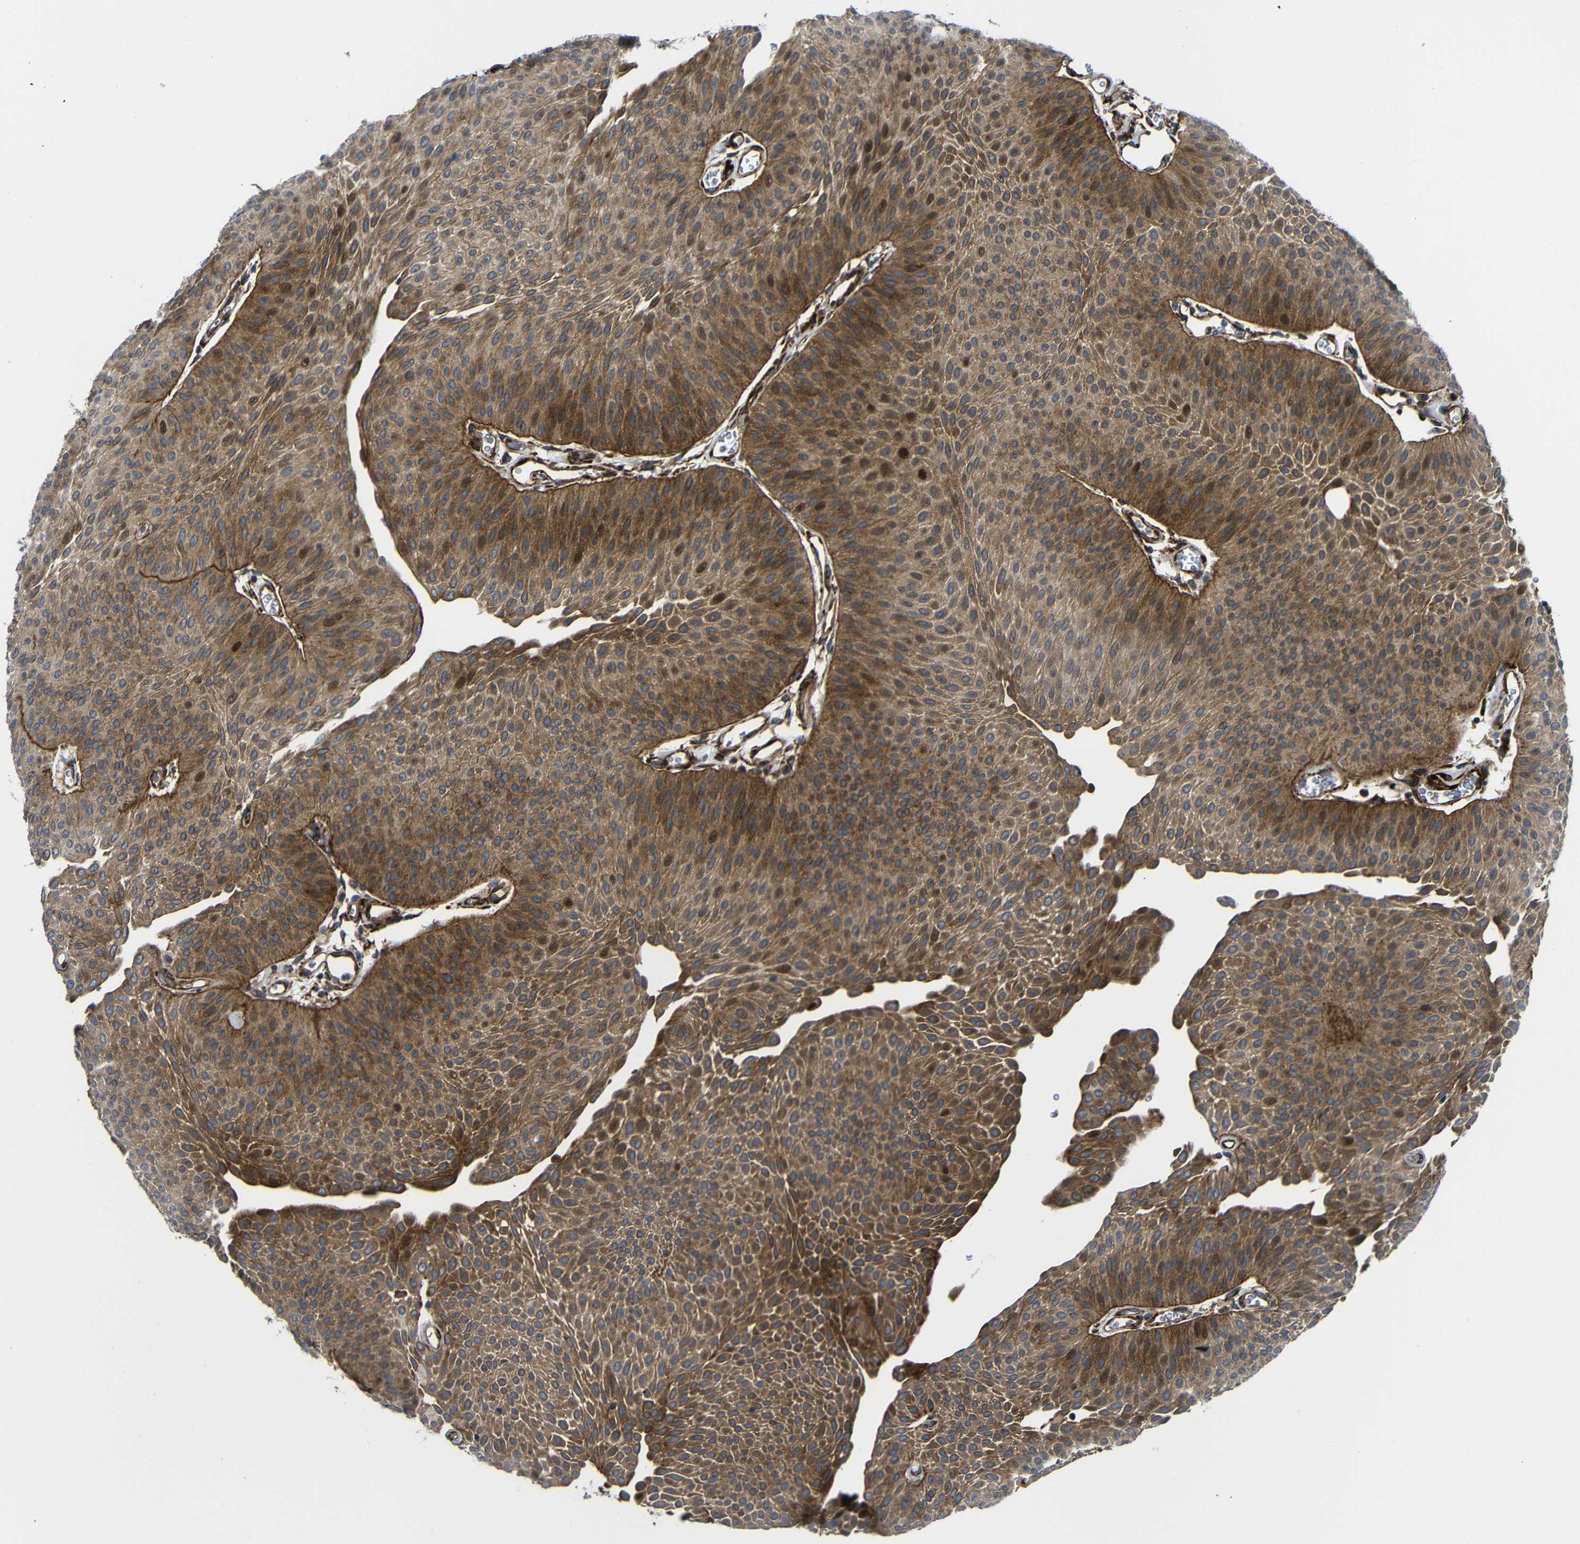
{"staining": {"intensity": "moderate", "quantity": "25%-75%", "location": "cytoplasmic/membranous,nuclear"}, "tissue": "urothelial cancer", "cell_type": "Tumor cells", "image_type": "cancer", "snomed": [{"axis": "morphology", "description": "Urothelial carcinoma, Low grade"}, {"axis": "topography", "description": "Urinary bladder"}], "caption": "A high-resolution photomicrograph shows IHC staining of low-grade urothelial carcinoma, which reveals moderate cytoplasmic/membranous and nuclear staining in approximately 25%-75% of tumor cells. (Stains: DAB (3,3'-diaminobenzidine) in brown, nuclei in blue, Microscopy: brightfield microscopy at high magnification).", "gene": "PARP14", "patient": {"sex": "female", "age": 60}}